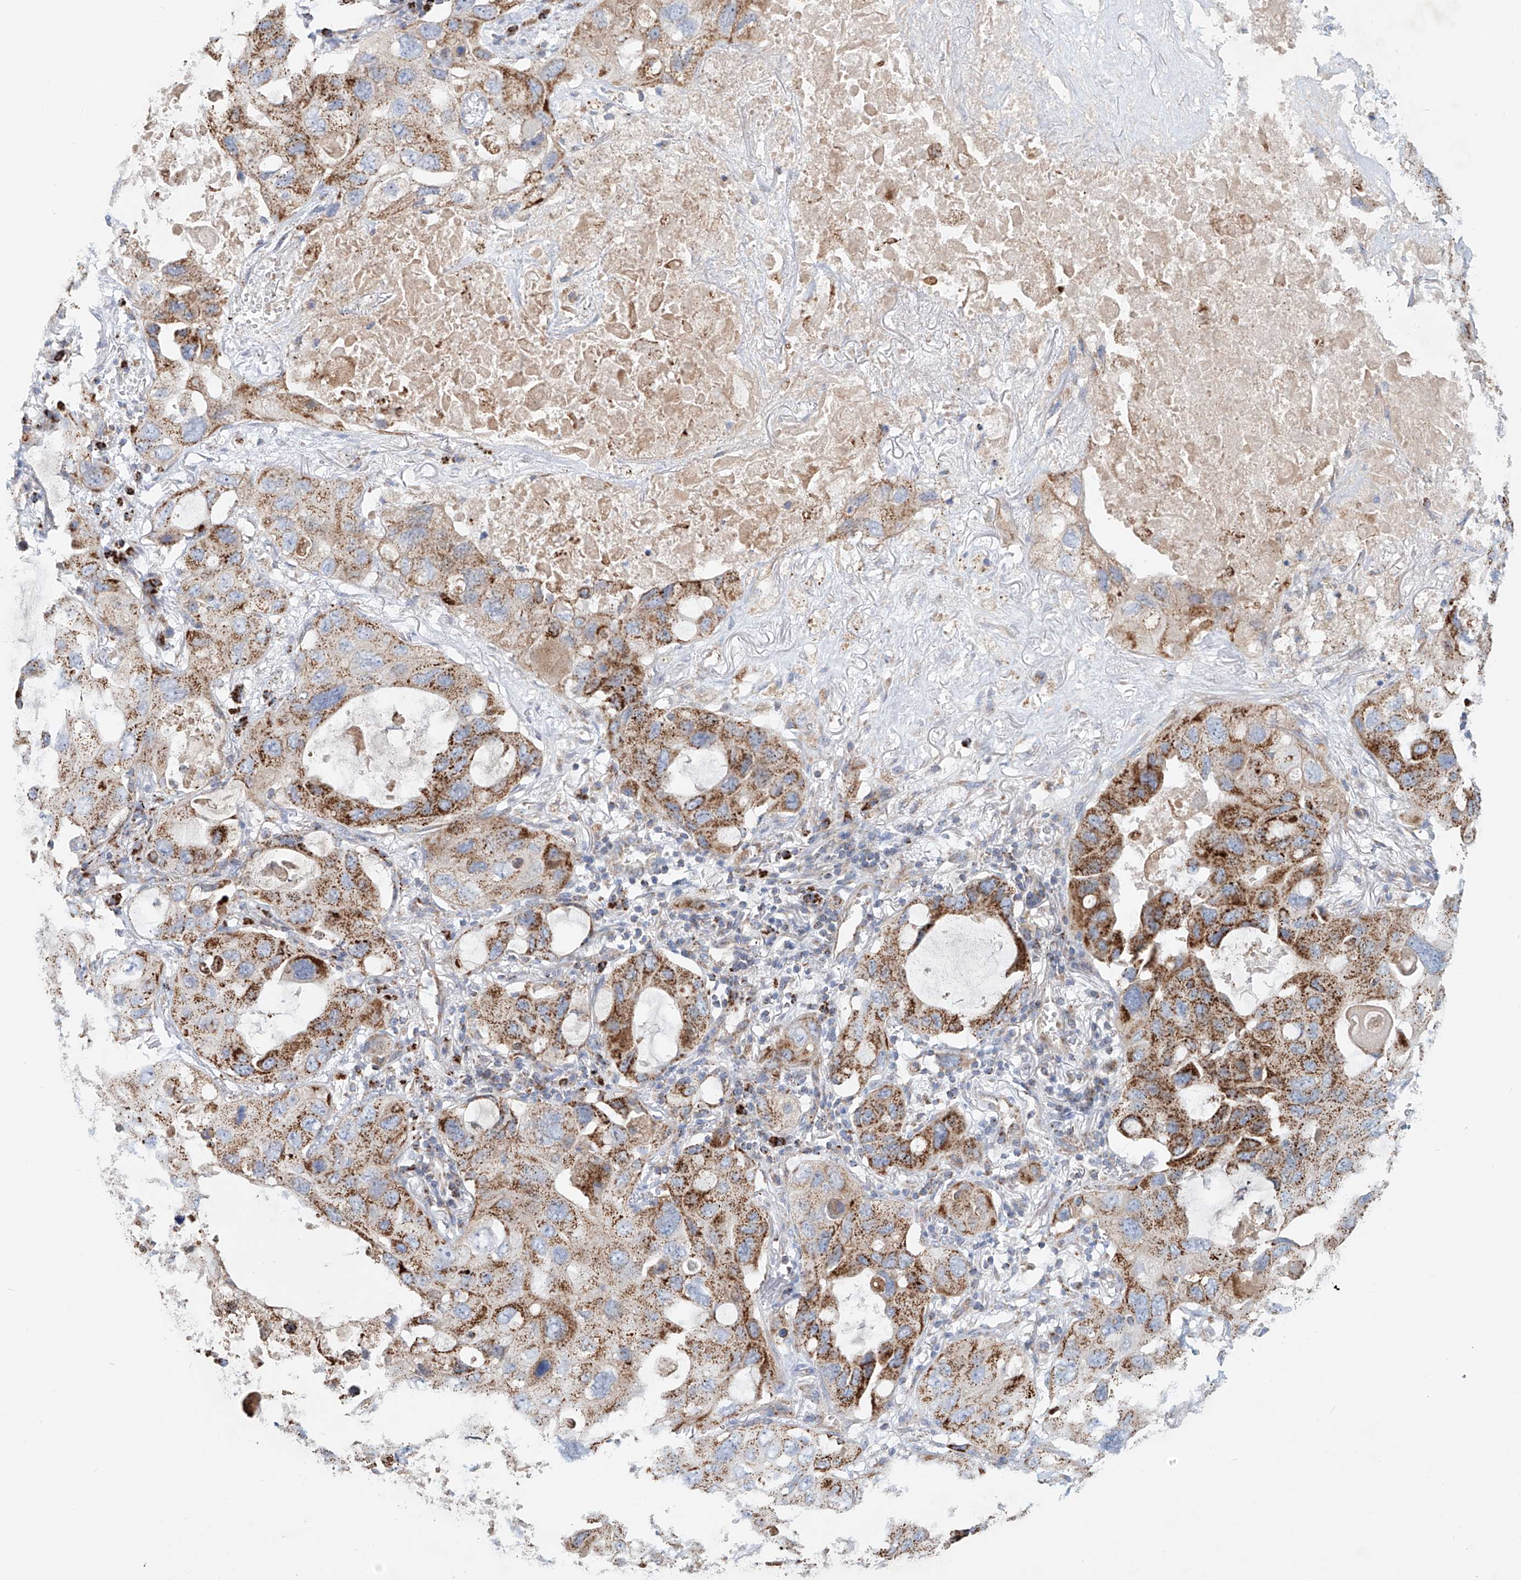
{"staining": {"intensity": "moderate", "quantity": ">75%", "location": "cytoplasmic/membranous"}, "tissue": "lung cancer", "cell_type": "Tumor cells", "image_type": "cancer", "snomed": [{"axis": "morphology", "description": "Squamous cell carcinoma, NOS"}, {"axis": "topography", "description": "Lung"}], "caption": "Lung cancer stained for a protein (brown) exhibits moderate cytoplasmic/membranous positive positivity in approximately >75% of tumor cells.", "gene": "CARD10", "patient": {"sex": "female", "age": 73}}